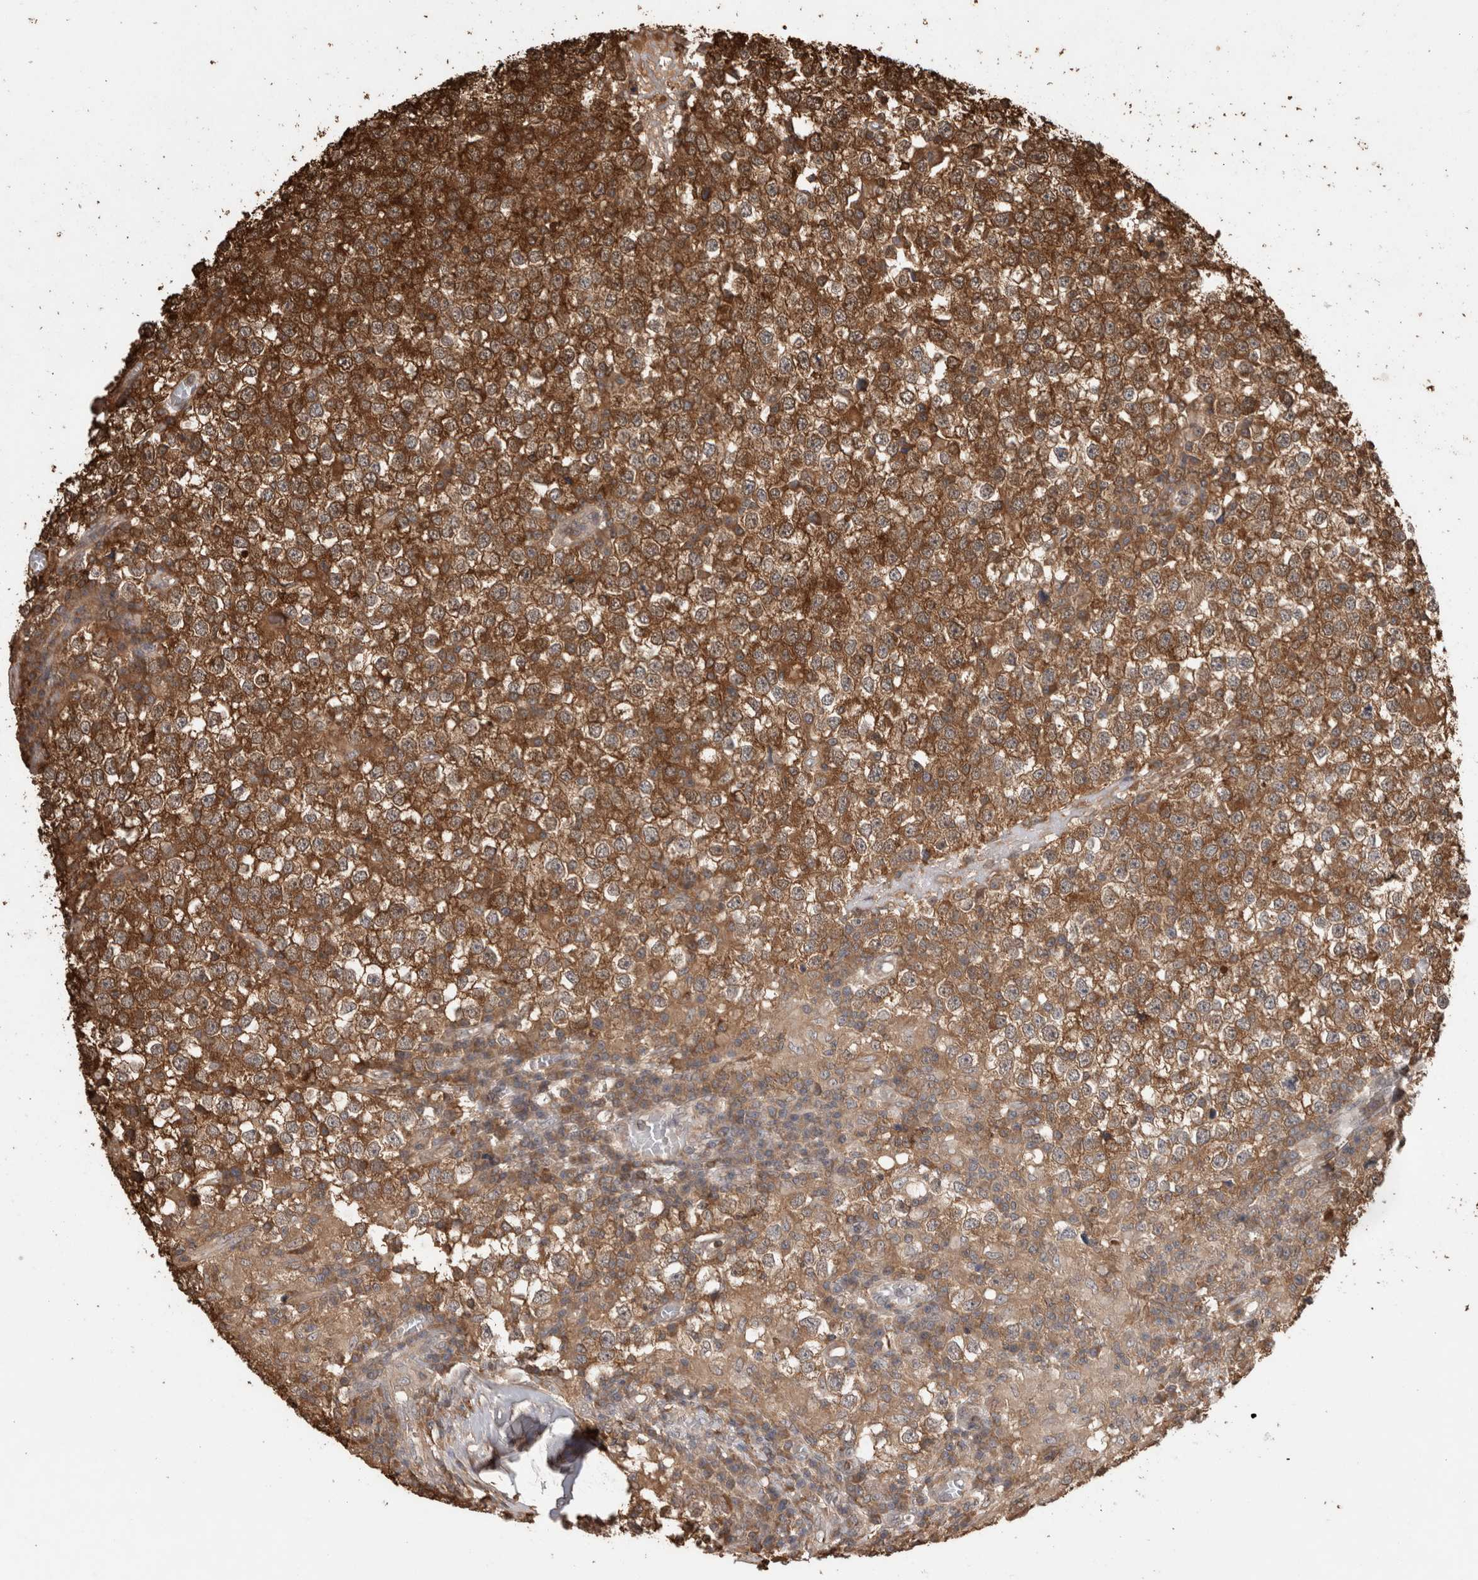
{"staining": {"intensity": "strong", "quantity": ">75%", "location": "cytoplasmic/membranous"}, "tissue": "testis cancer", "cell_type": "Tumor cells", "image_type": "cancer", "snomed": [{"axis": "morphology", "description": "Seminoma, NOS"}, {"axis": "topography", "description": "Testis"}], "caption": "Protein positivity by immunohistochemistry (IHC) demonstrates strong cytoplasmic/membranous positivity in approximately >75% of tumor cells in seminoma (testis).", "gene": "TRIM5", "patient": {"sex": "male", "age": 65}}